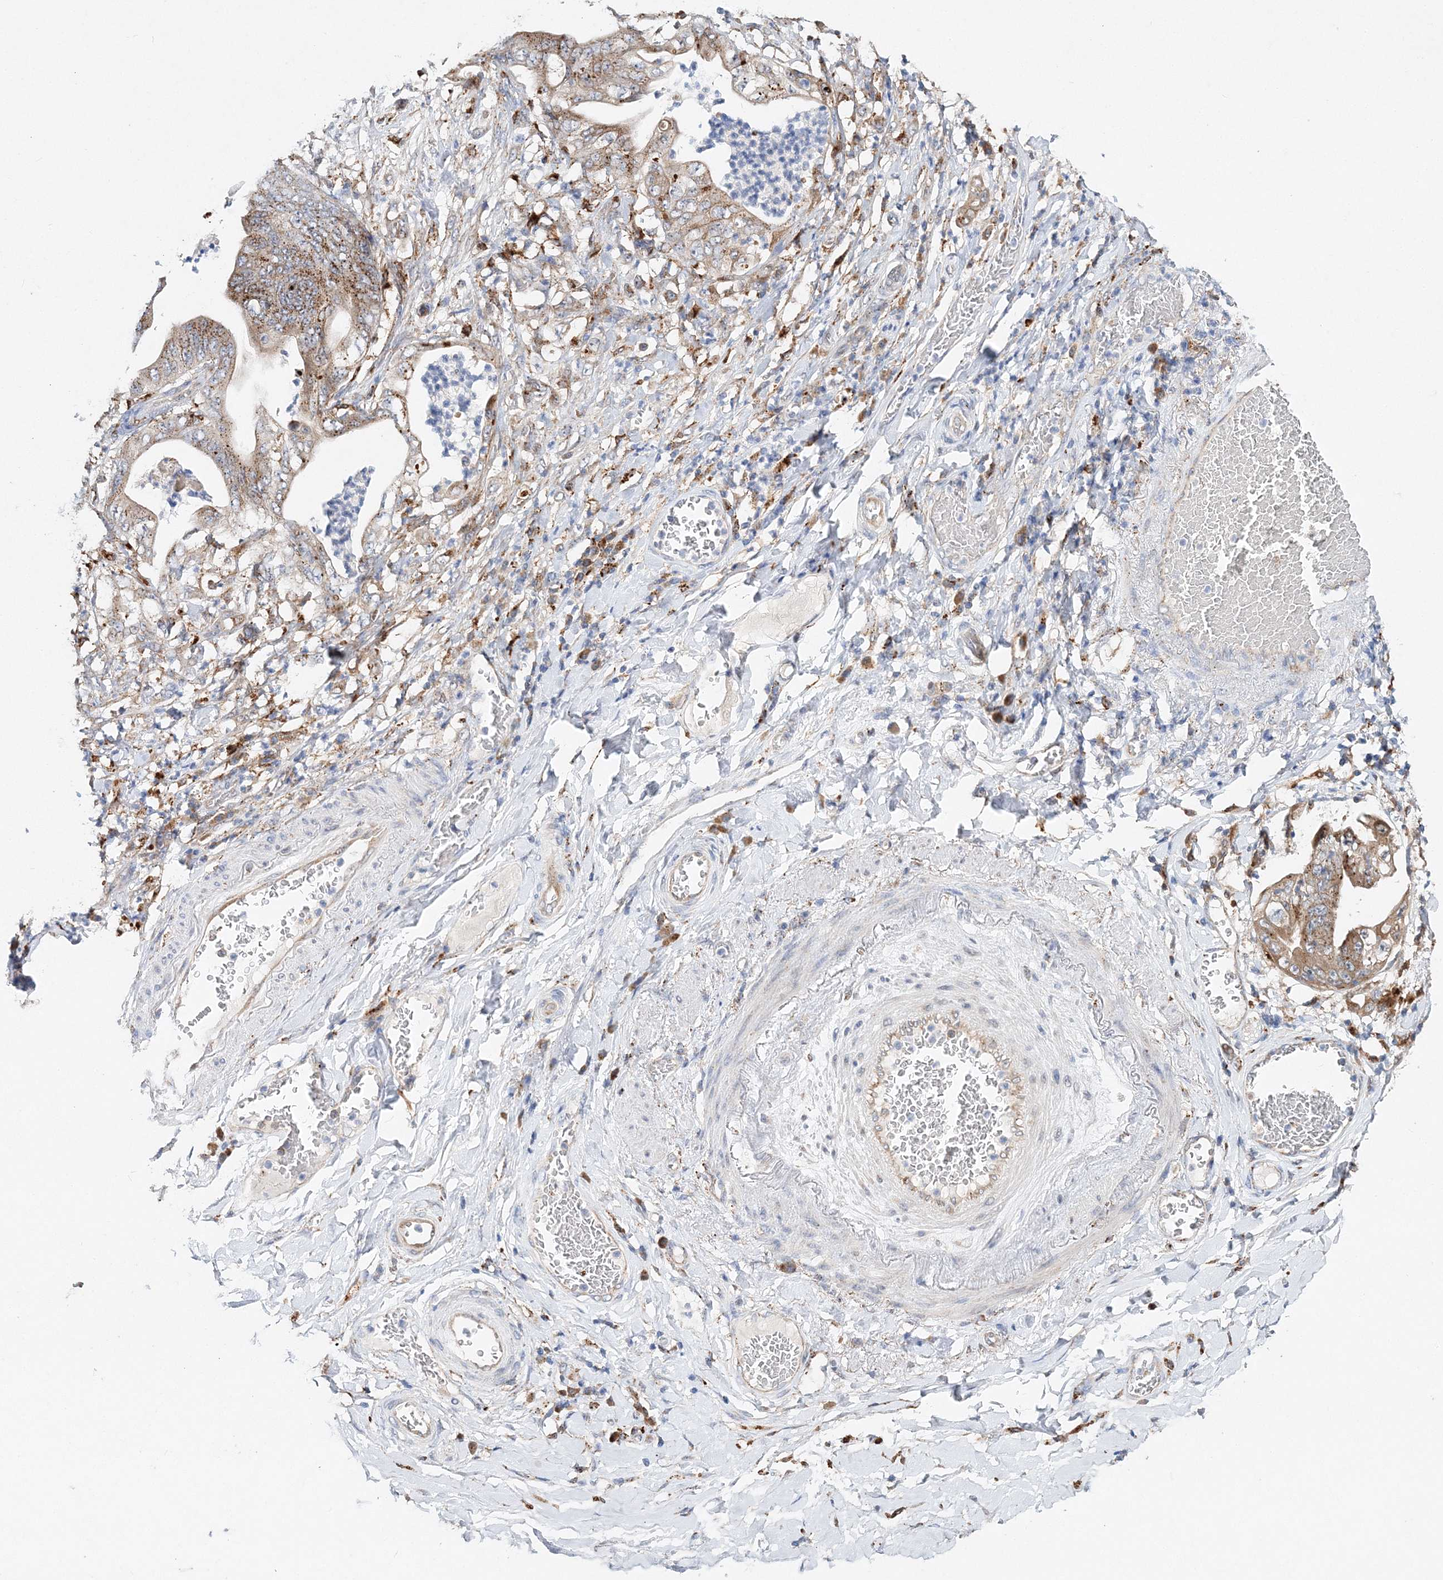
{"staining": {"intensity": "moderate", "quantity": ">75%", "location": "cytoplasmic/membranous"}, "tissue": "stomach cancer", "cell_type": "Tumor cells", "image_type": "cancer", "snomed": [{"axis": "morphology", "description": "Adenocarcinoma, NOS"}, {"axis": "topography", "description": "Stomach"}], "caption": "Protein staining by immunohistochemistry reveals moderate cytoplasmic/membranous staining in about >75% of tumor cells in stomach adenocarcinoma.", "gene": "C3orf38", "patient": {"sex": "female", "age": 73}}